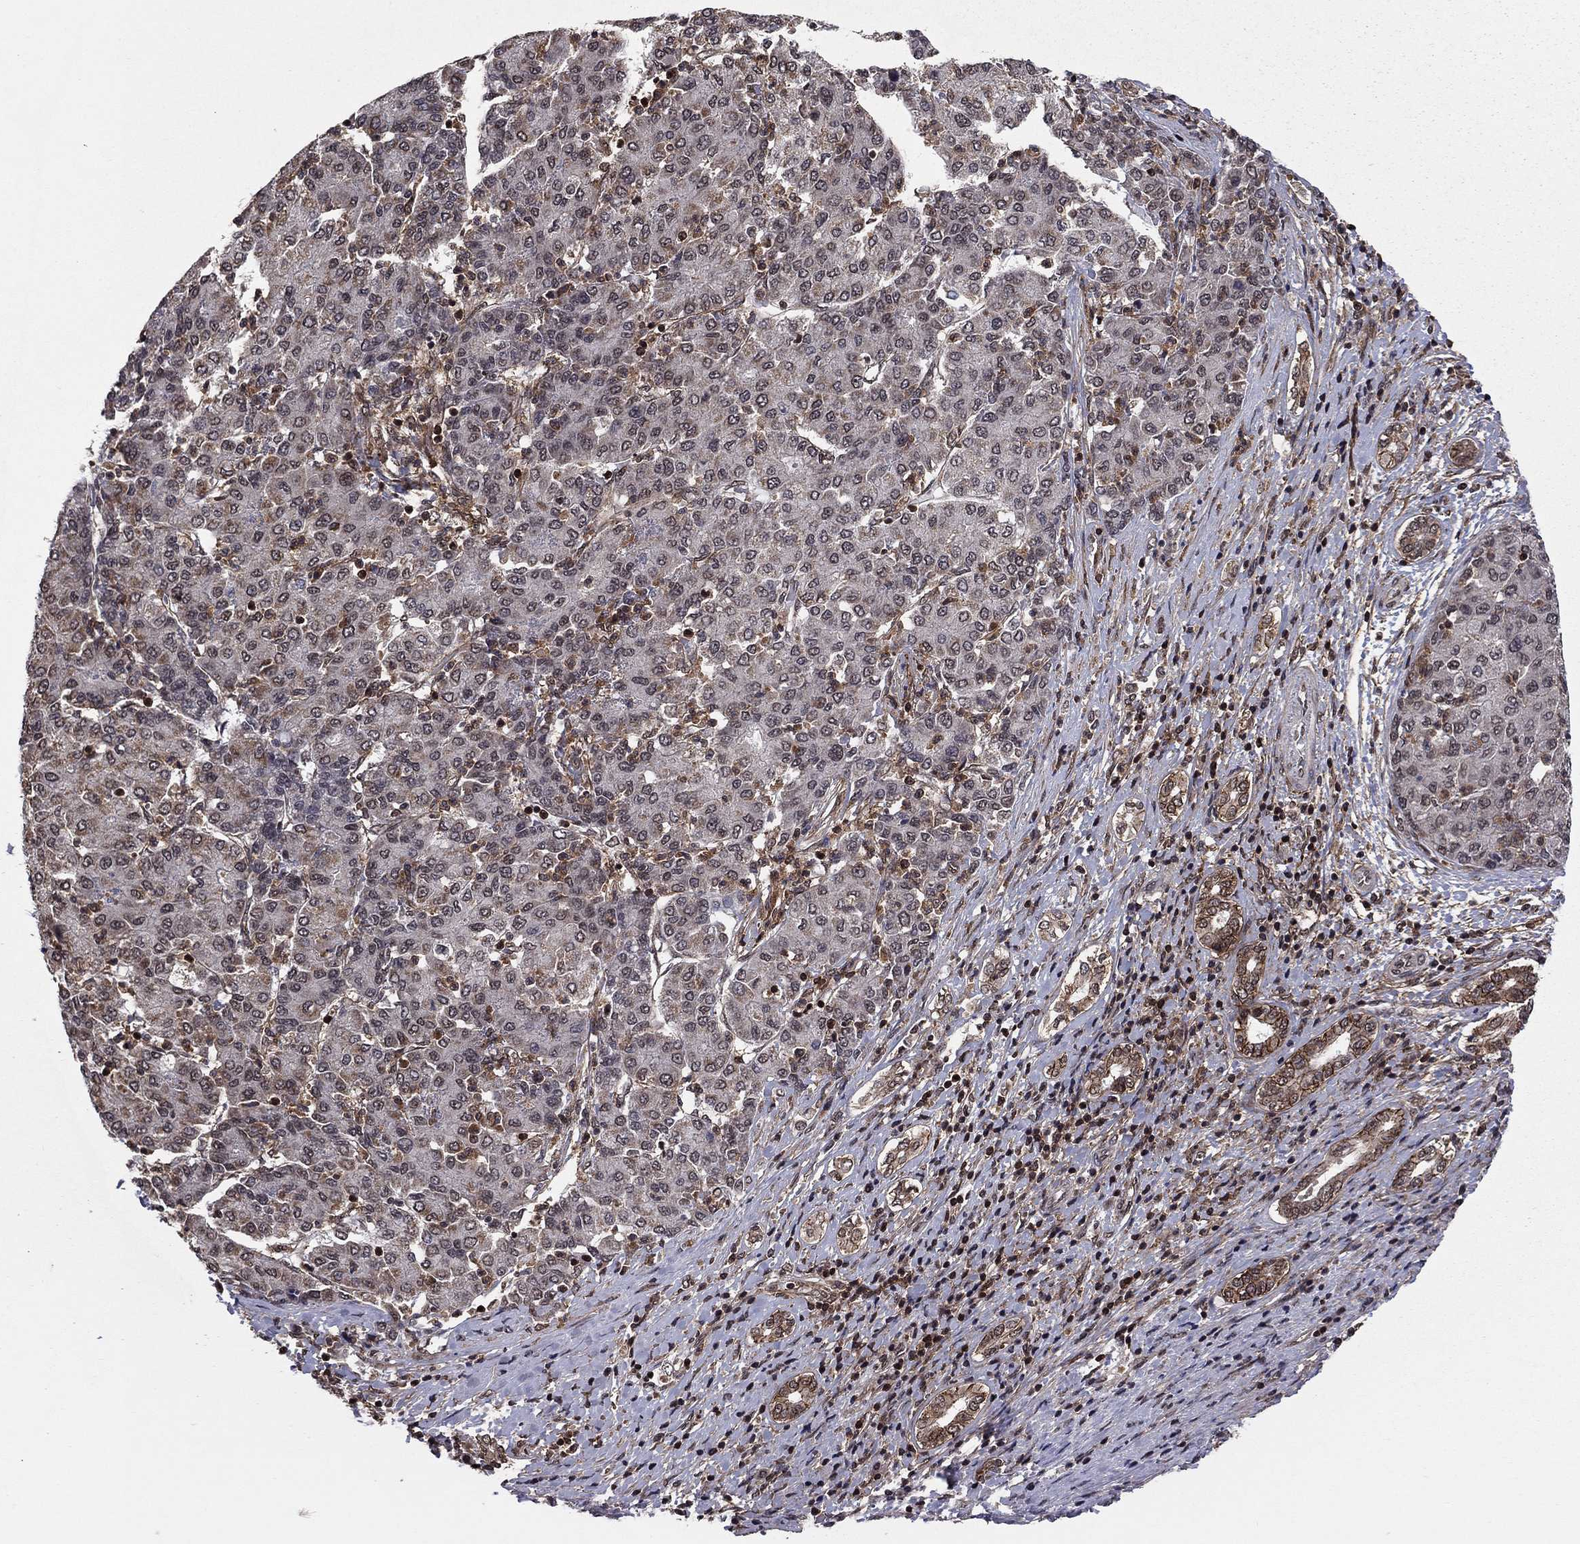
{"staining": {"intensity": "negative", "quantity": "none", "location": "none"}, "tissue": "liver cancer", "cell_type": "Tumor cells", "image_type": "cancer", "snomed": [{"axis": "morphology", "description": "Carcinoma, Hepatocellular, NOS"}, {"axis": "topography", "description": "Liver"}], "caption": "Immunohistochemical staining of liver cancer (hepatocellular carcinoma) shows no significant positivity in tumor cells.", "gene": "SSX2IP", "patient": {"sex": "male", "age": 65}}